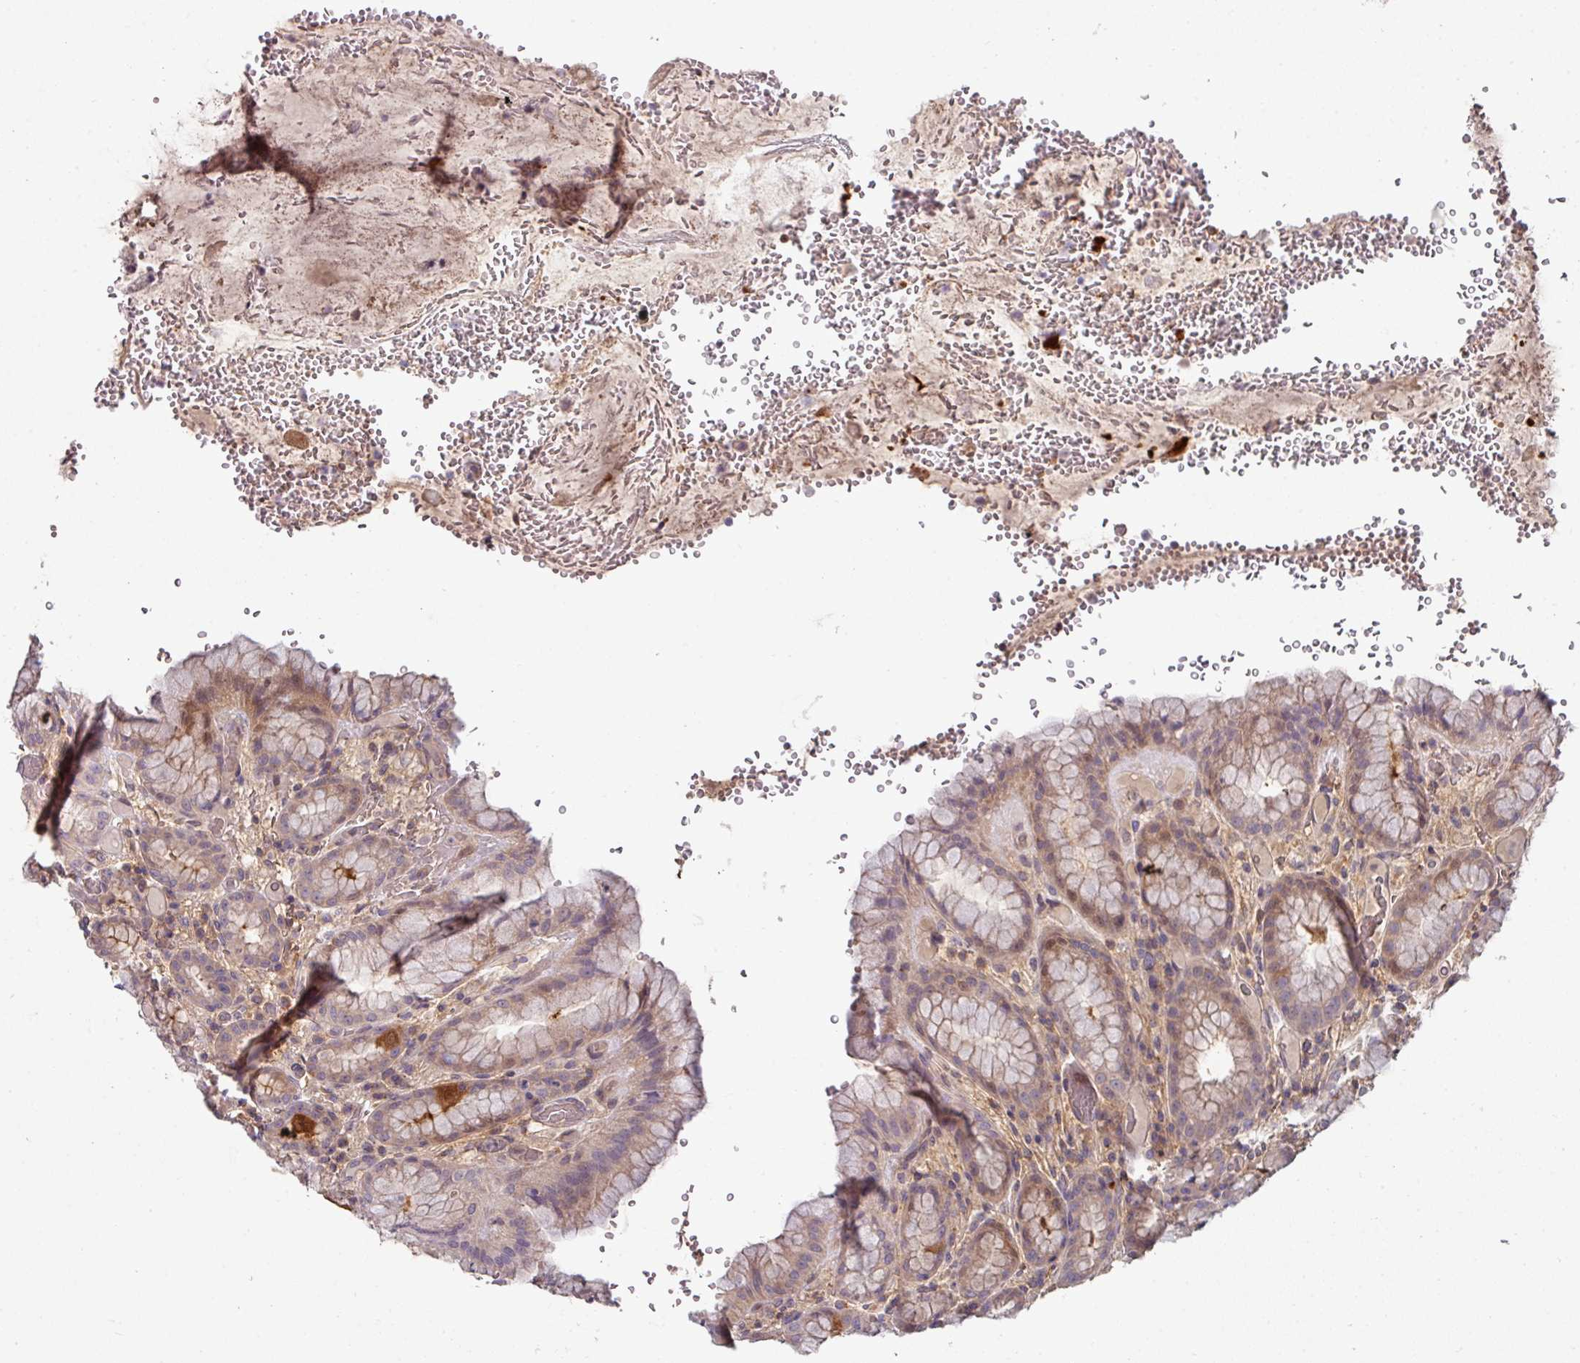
{"staining": {"intensity": "strong", "quantity": ">75%", "location": "cytoplasmic/membranous"}, "tissue": "stomach", "cell_type": "Glandular cells", "image_type": "normal", "snomed": [{"axis": "morphology", "description": "Normal tissue, NOS"}, {"axis": "topography", "description": "Stomach, upper"}], "caption": "Strong cytoplasmic/membranous positivity for a protein is present in about >75% of glandular cells of unremarkable stomach using IHC.", "gene": "SLAMF6", "patient": {"sex": "male", "age": 52}}